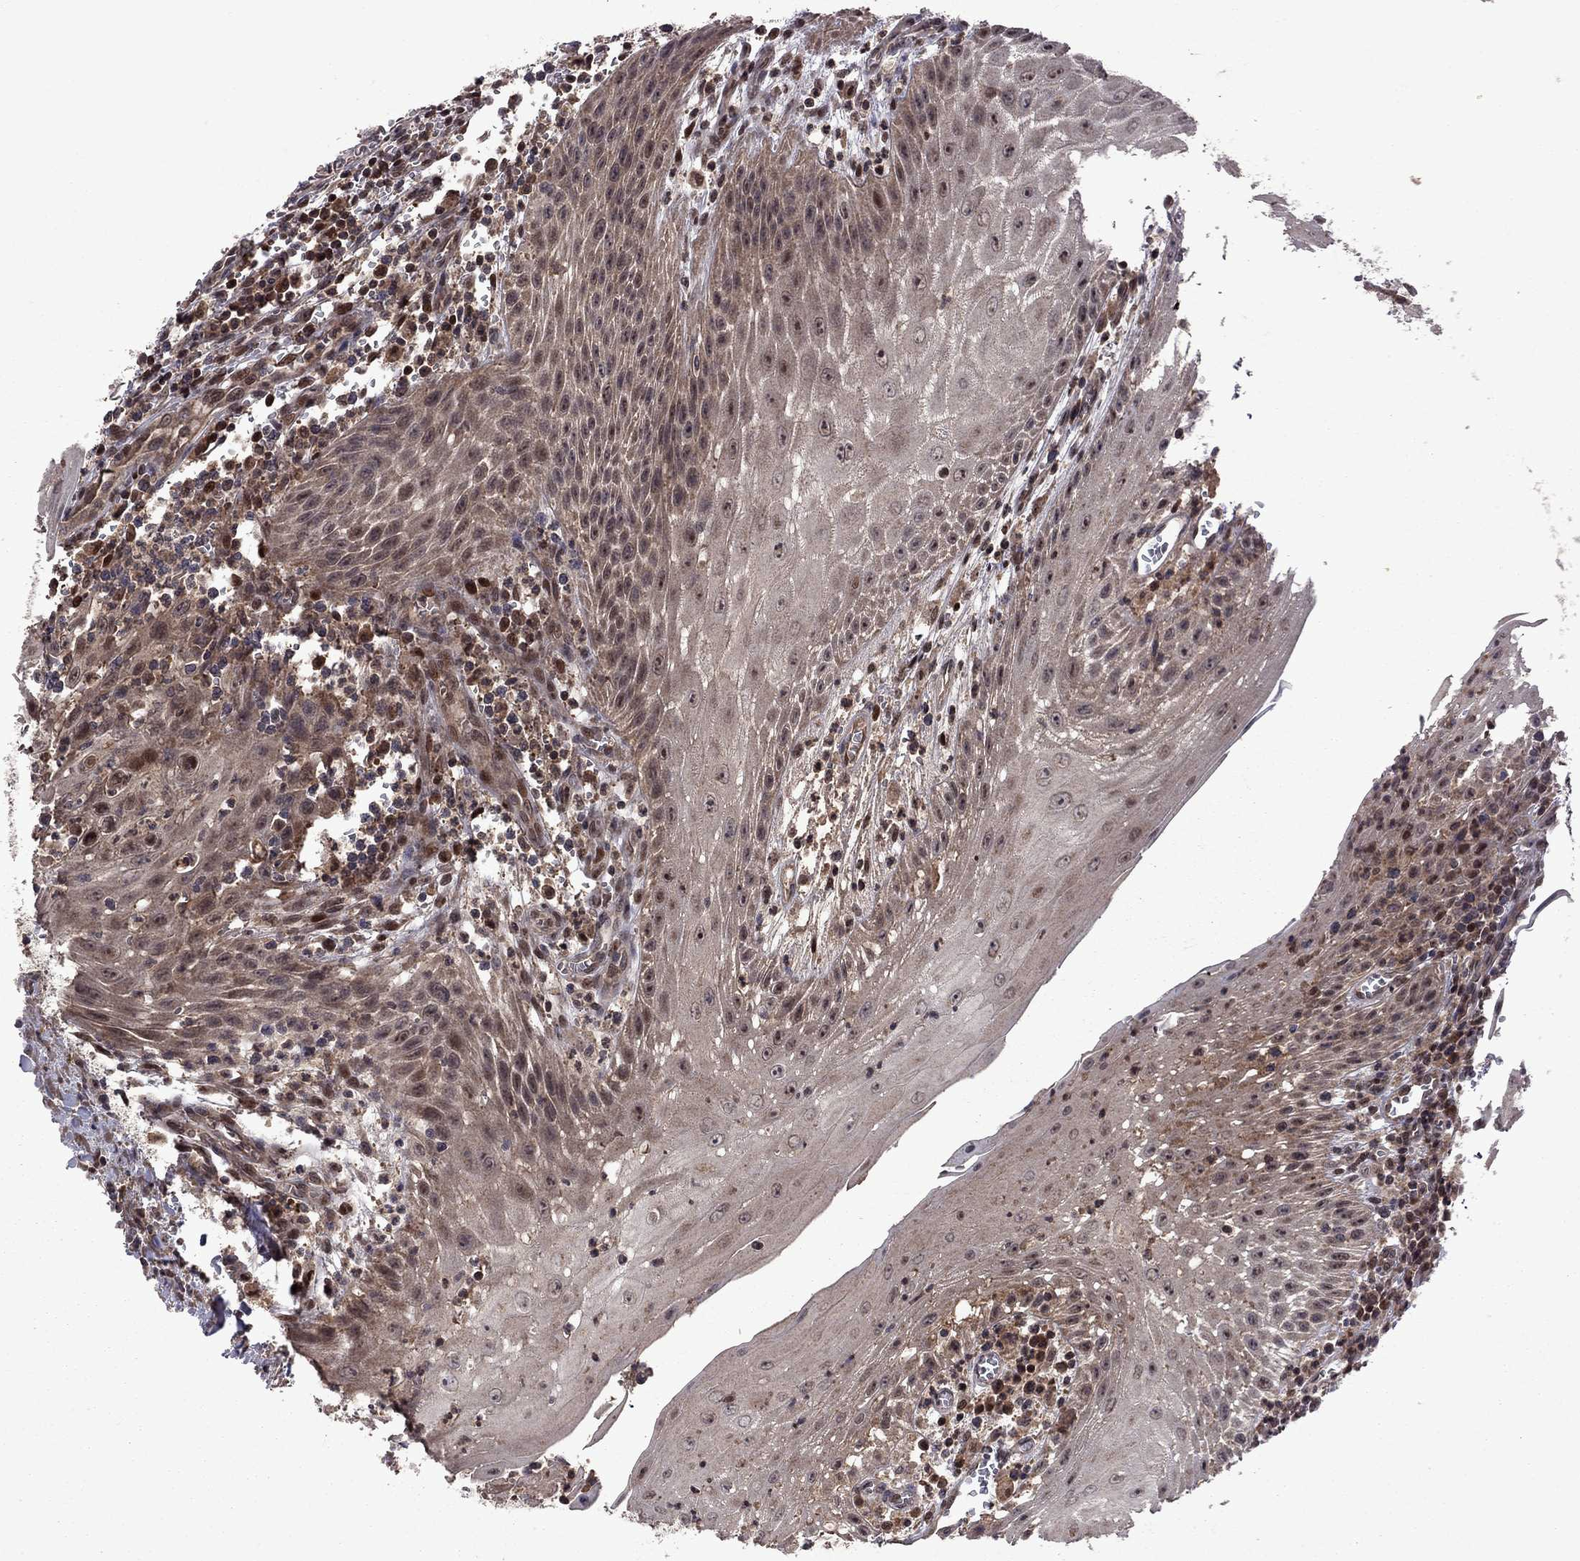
{"staining": {"intensity": "moderate", "quantity": "<25%", "location": "cytoplasmic/membranous"}, "tissue": "head and neck cancer", "cell_type": "Tumor cells", "image_type": "cancer", "snomed": [{"axis": "morphology", "description": "Squamous cell carcinoma, NOS"}, {"axis": "topography", "description": "Oral tissue"}, {"axis": "topography", "description": "Head-Neck"}], "caption": "Squamous cell carcinoma (head and neck) stained for a protein (brown) shows moderate cytoplasmic/membranous positive staining in about <25% of tumor cells.", "gene": "IPP", "patient": {"sex": "male", "age": 58}}